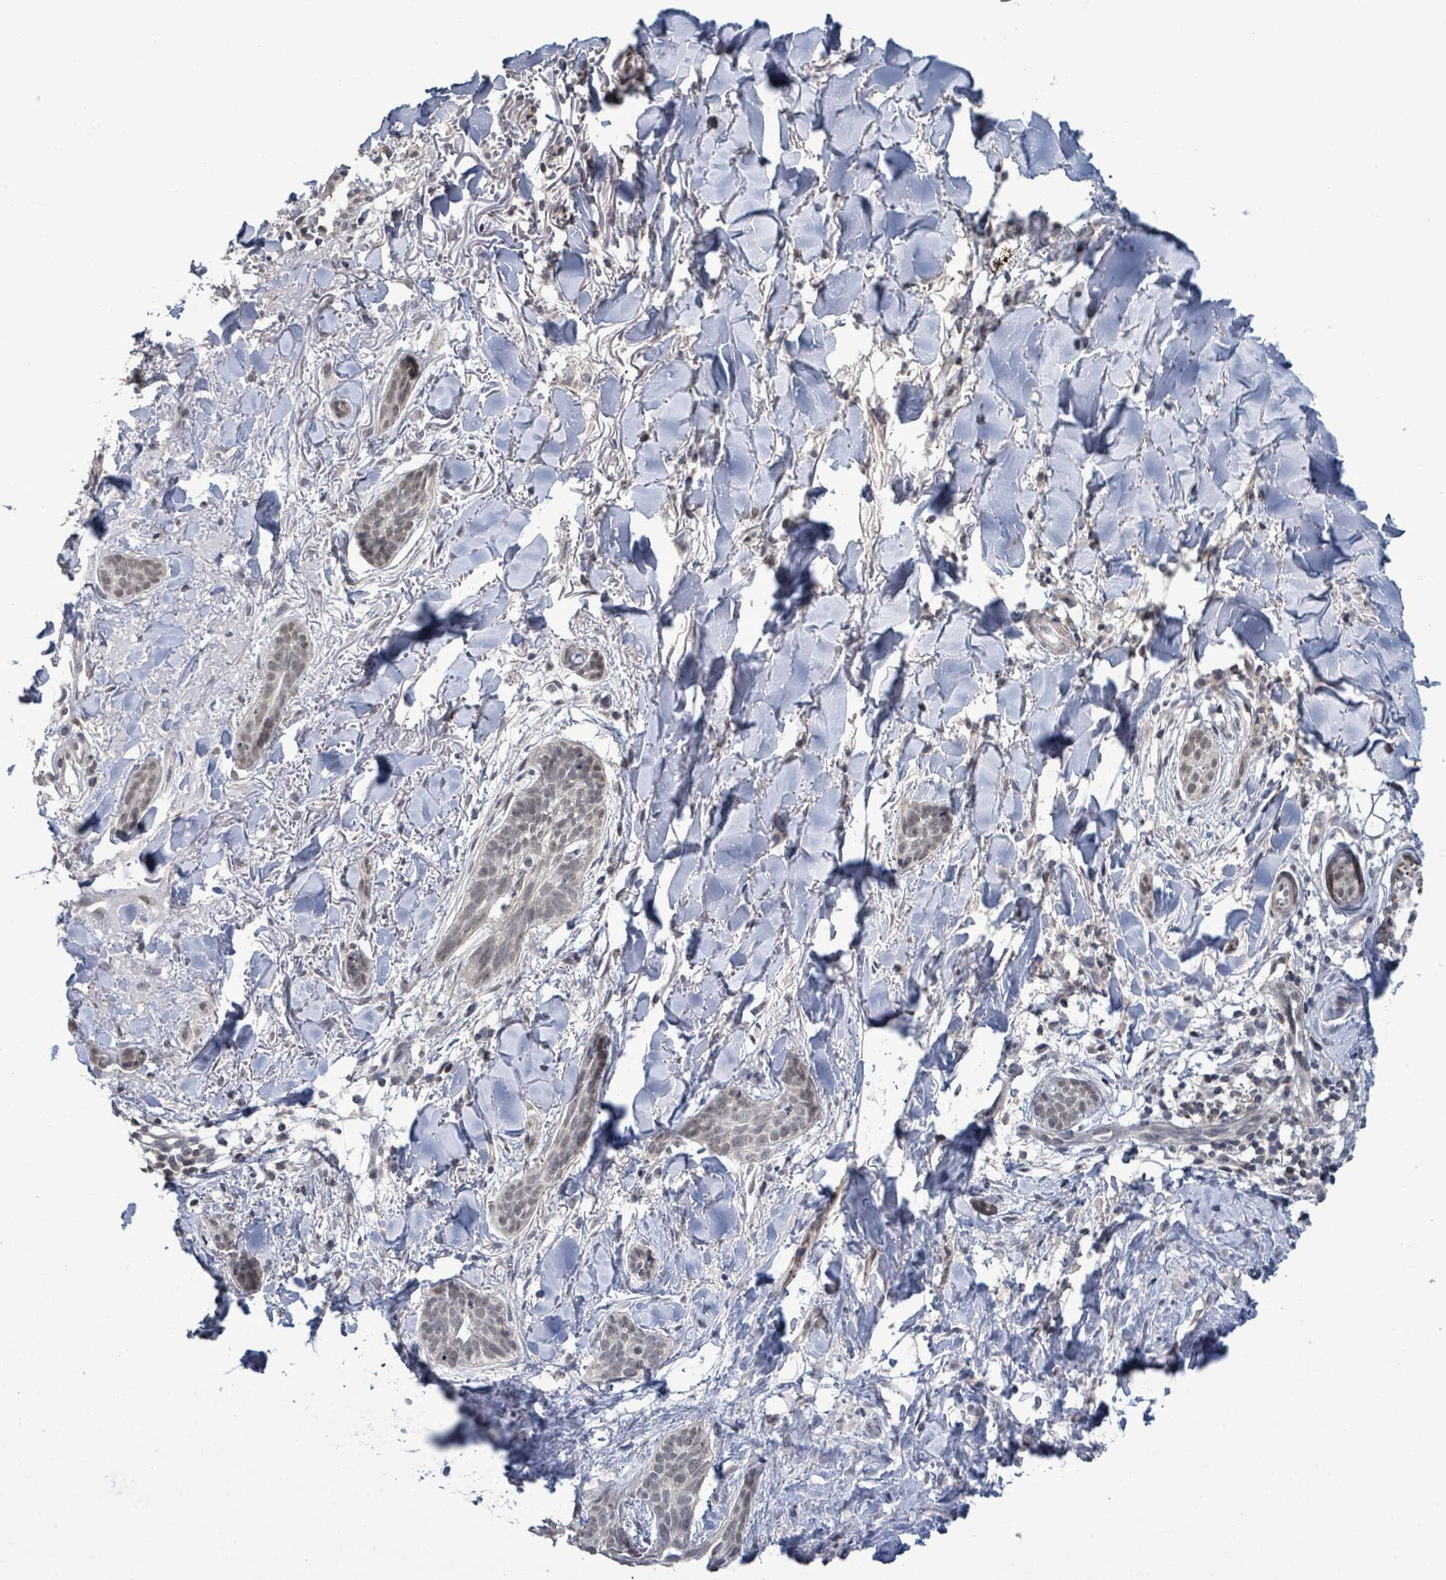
{"staining": {"intensity": "negative", "quantity": "none", "location": "none"}, "tissue": "skin cancer", "cell_type": "Tumor cells", "image_type": "cancer", "snomed": [{"axis": "morphology", "description": "Basal cell carcinoma"}, {"axis": "topography", "description": "Skin"}], "caption": "There is no significant positivity in tumor cells of skin basal cell carcinoma.", "gene": "AMMECR1", "patient": {"sex": "male", "age": 52}}